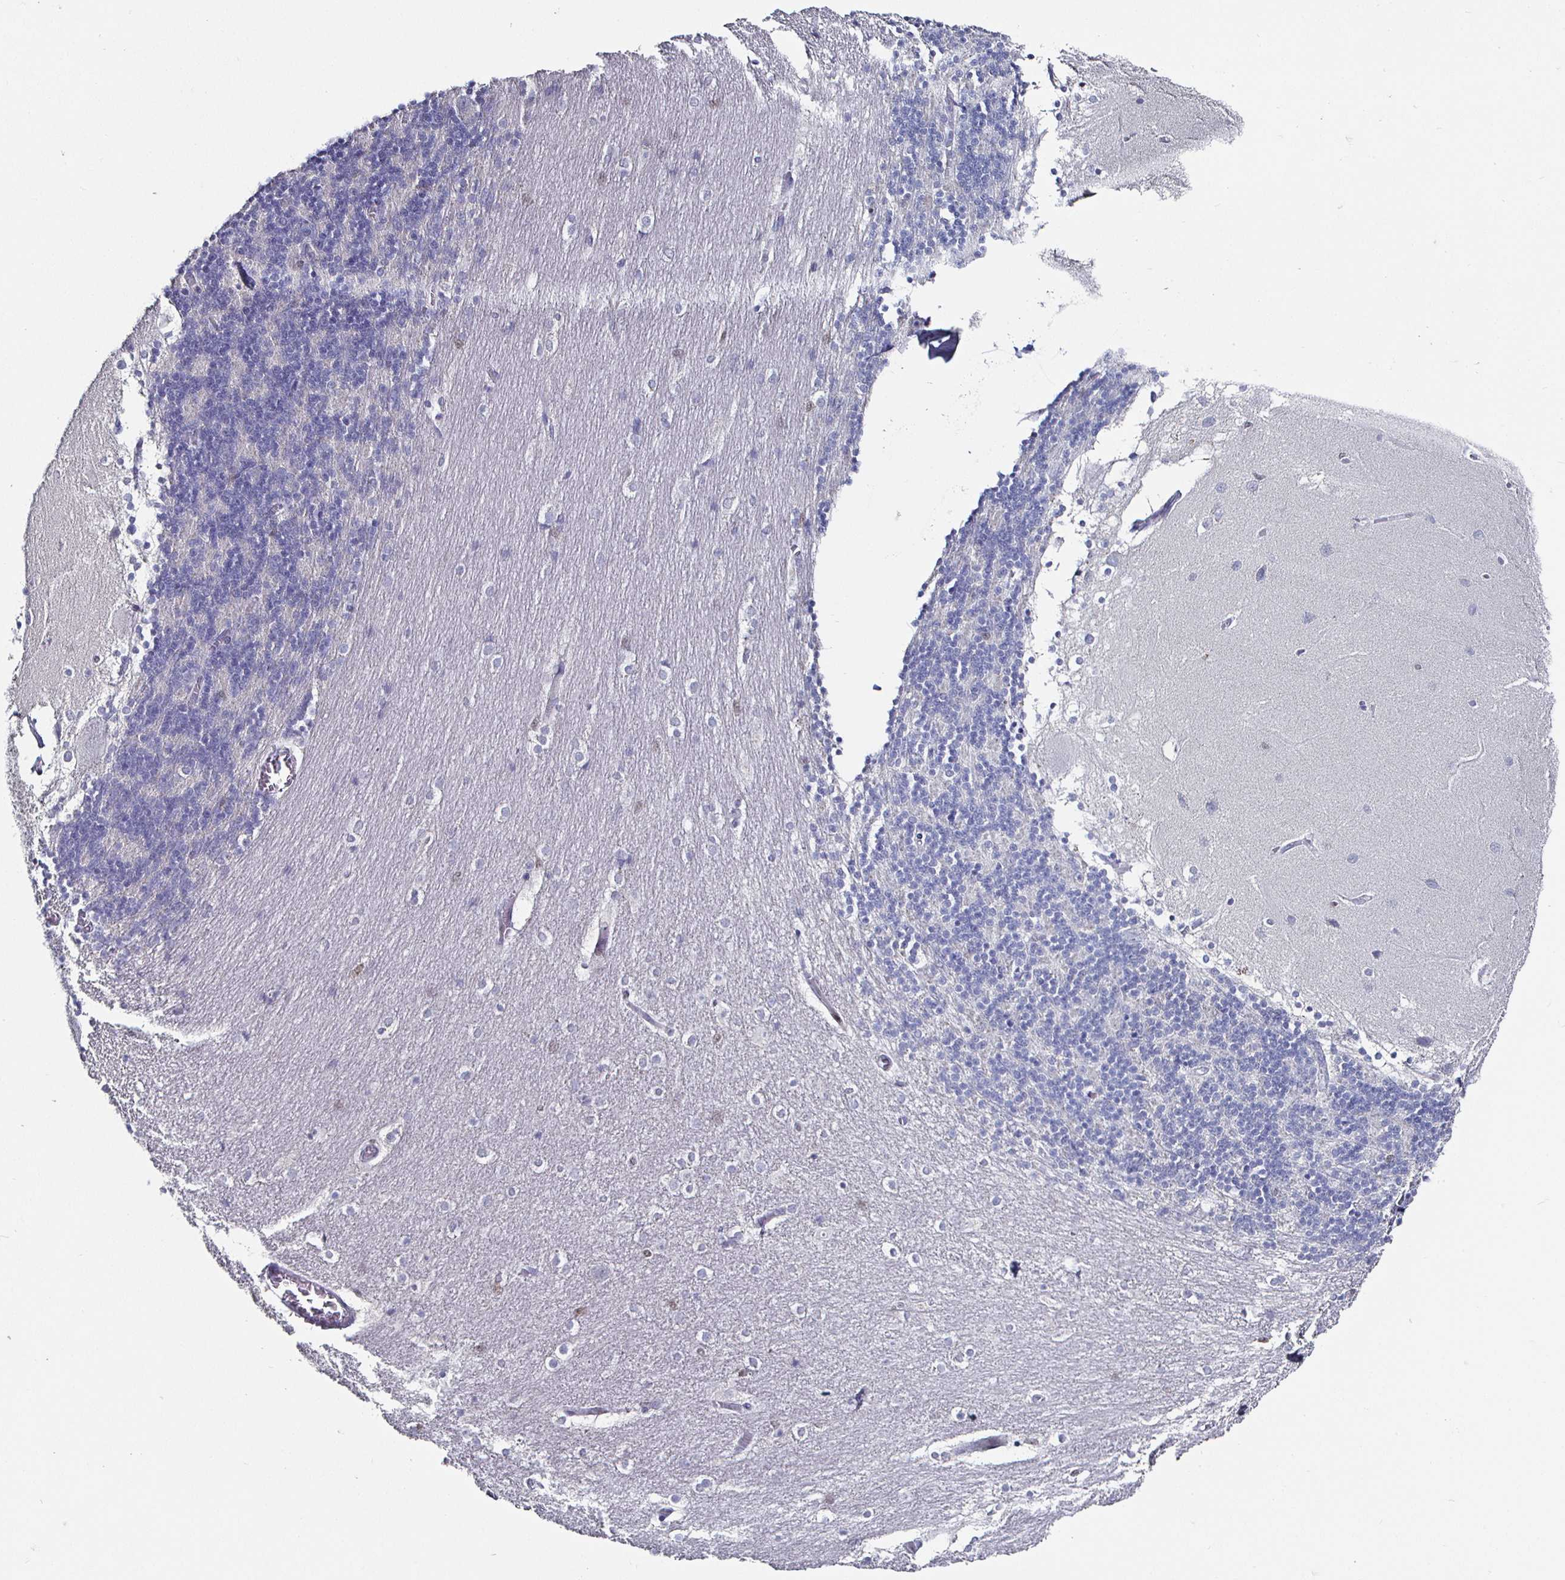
{"staining": {"intensity": "negative", "quantity": "none", "location": "none"}, "tissue": "cerebellum", "cell_type": "Cells in granular layer", "image_type": "normal", "snomed": [{"axis": "morphology", "description": "Normal tissue, NOS"}, {"axis": "topography", "description": "Cerebellum"}], "caption": "Photomicrograph shows no significant protein staining in cells in granular layer of unremarkable cerebellum.", "gene": "RUNX2", "patient": {"sex": "female", "age": 54}}